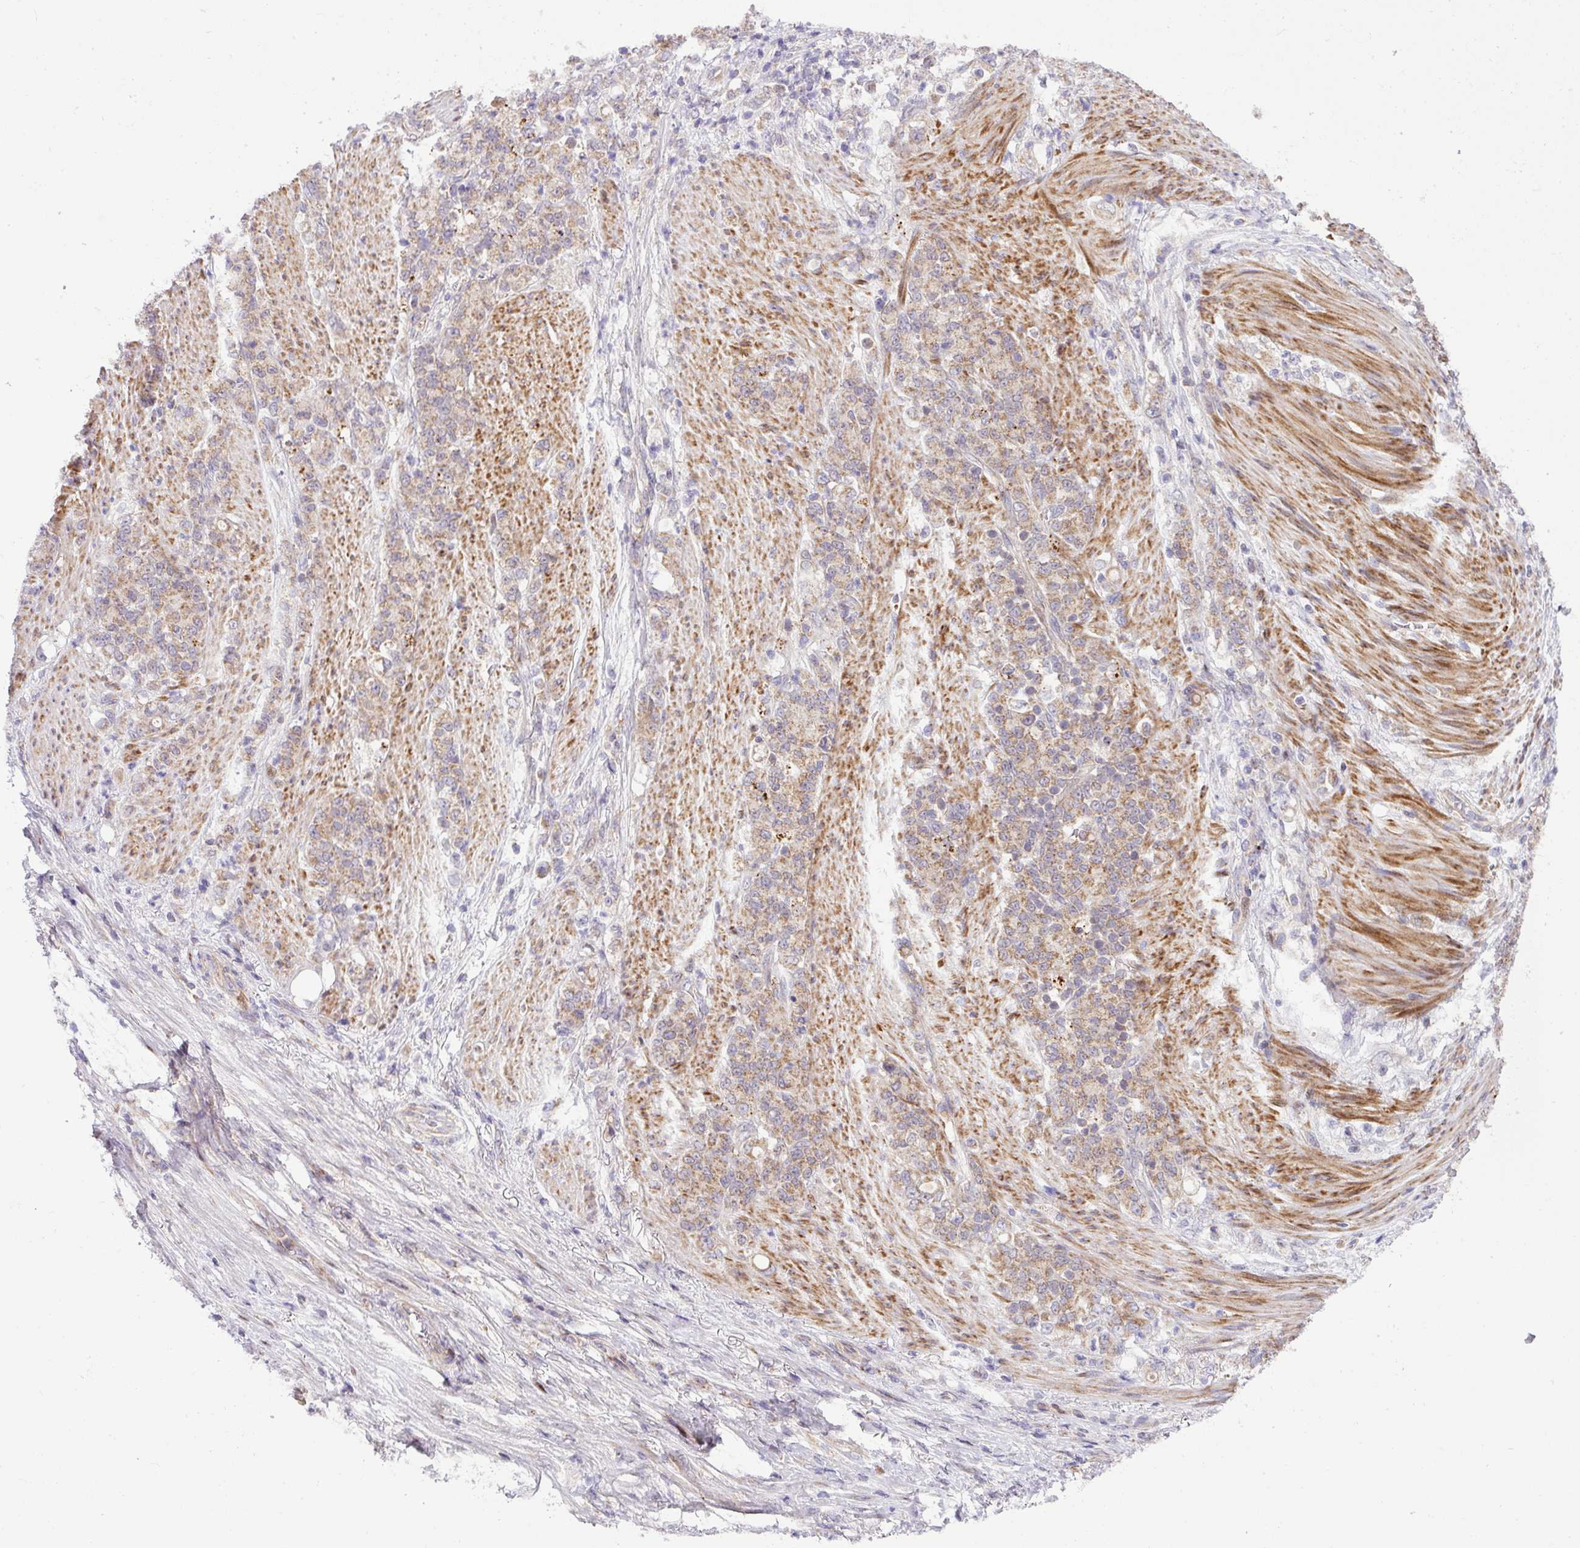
{"staining": {"intensity": "weak", "quantity": "25%-75%", "location": "cytoplasmic/membranous"}, "tissue": "stomach cancer", "cell_type": "Tumor cells", "image_type": "cancer", "snomed": [{"axis": "morphology", "description": "Adenocarcinoma, NOS"}, {"axis": "topography", "description": "Stomach"}], "caption": "Weak cytoplasmic/membranous protein staining is present in about 25%-75% of tumor cells in stomach cancer.", "gene": "SARS2", "patient": {"sex": "female", "age": 79}}